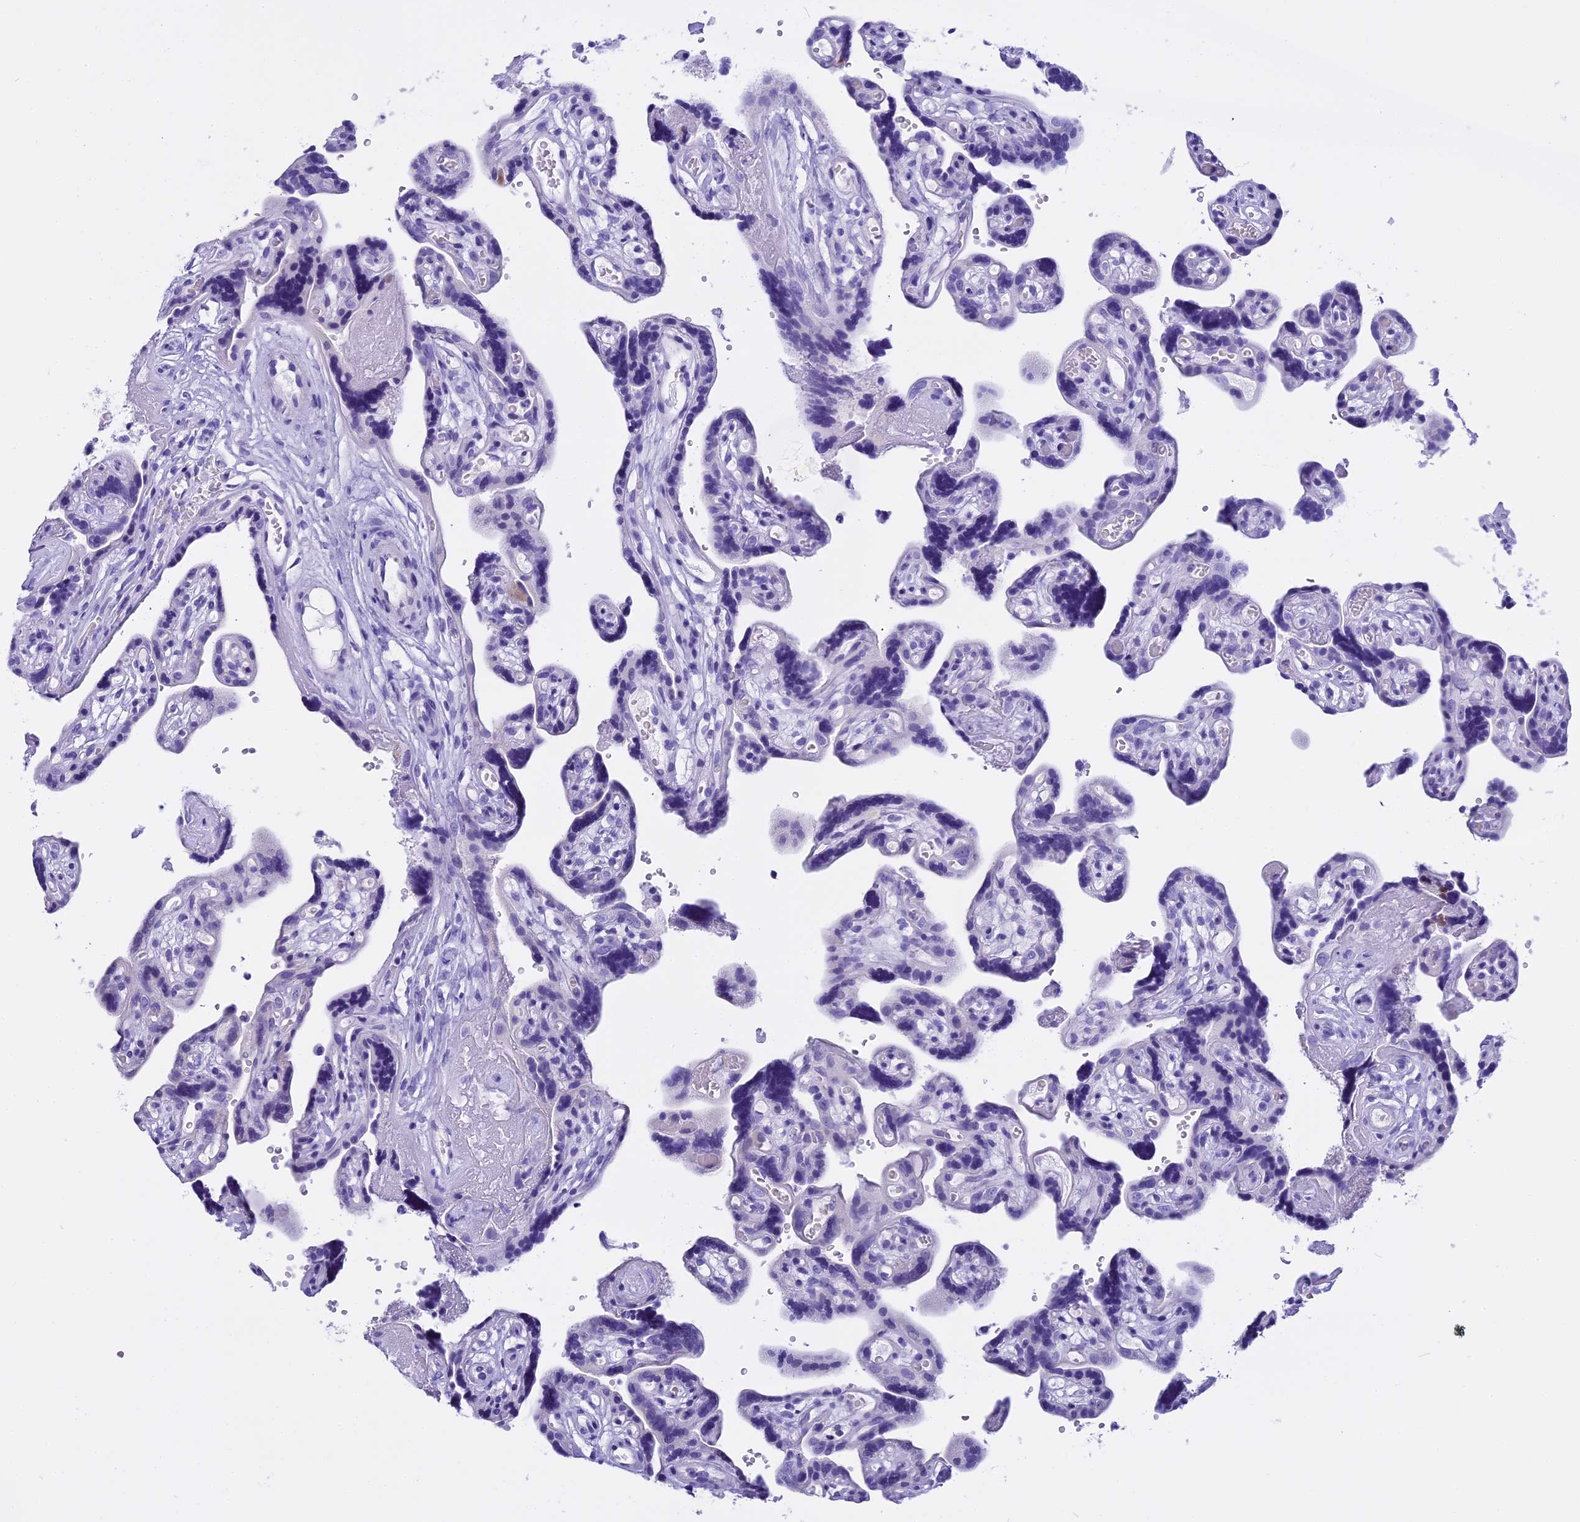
{"staining": {"intensity": "negative", "quantity": "none", "location": "none"}, "tissue": "placenta", "cell_type": "Trophoblastic cells", "image_type": "normal", "snomed": [{"axis": "morphology", "description": "Normal tissue, NOS"}, {"axis": "topography", "description": "Placenta"}], "caption": "IHC histopathology image of unremarkable placenta: placenta stained with DAB displays no significant protein staining in trophoblastic cells.", "gene": "KCTD14", "patient": {"sex": "female", "age": 30}}